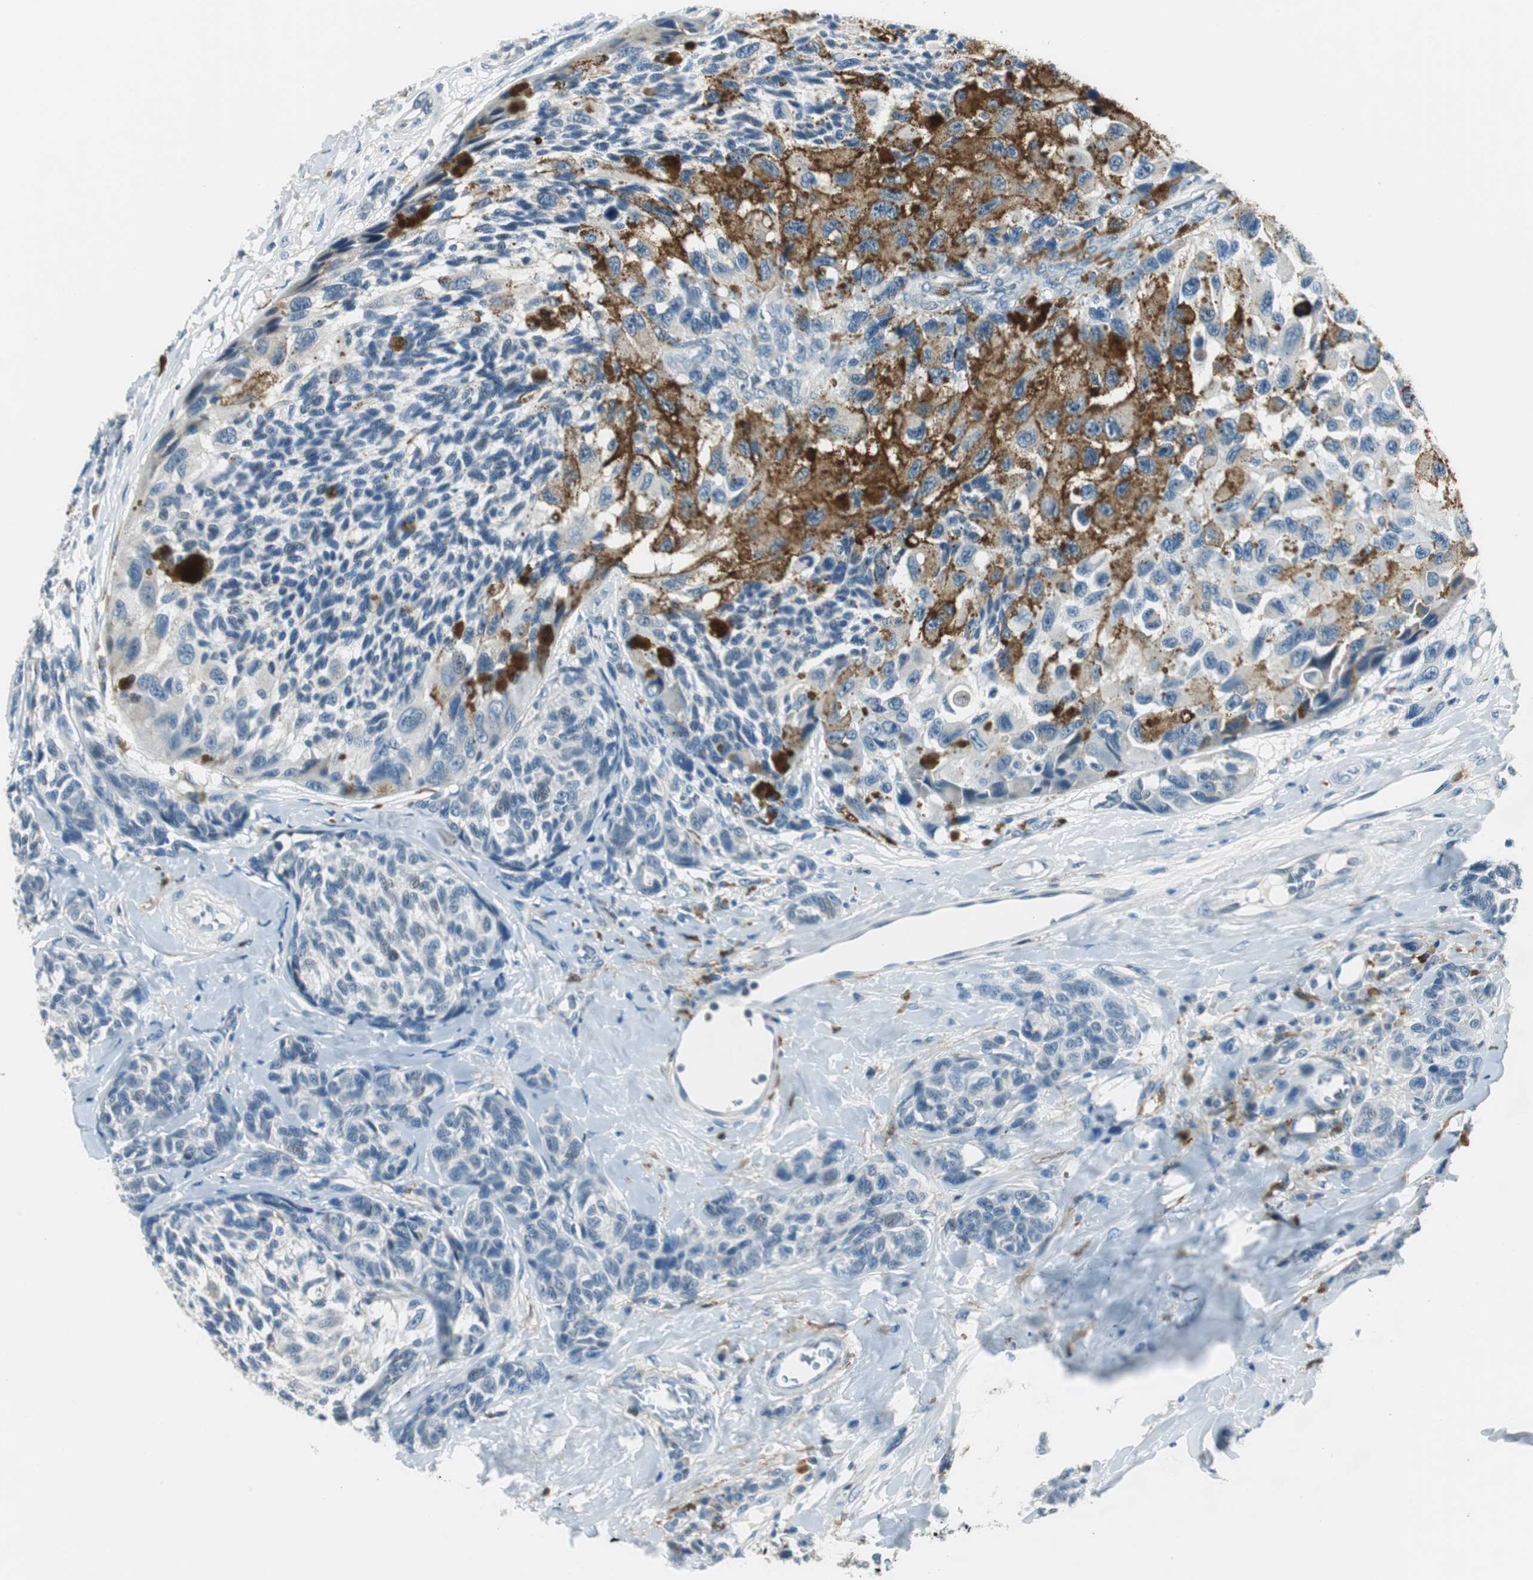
{"staining": {"intensity": "negative", "quantity": "none", "location": "none"}, "tissue": "melanoma", "cell_type": "Tumor cells", "image_type": "cancer", "snomed": [{"axis": "morphology", "description": "Malignant melanoma, NOS"}, {"axis": "topography", "description": "Skin"}], "caption": "The immunohistochemistry photomicrograph has no significant expression in tumor cells of malignant melanoma tissue.", "gene": "ME1", "patient": {"sex": "female", "age": 73}}